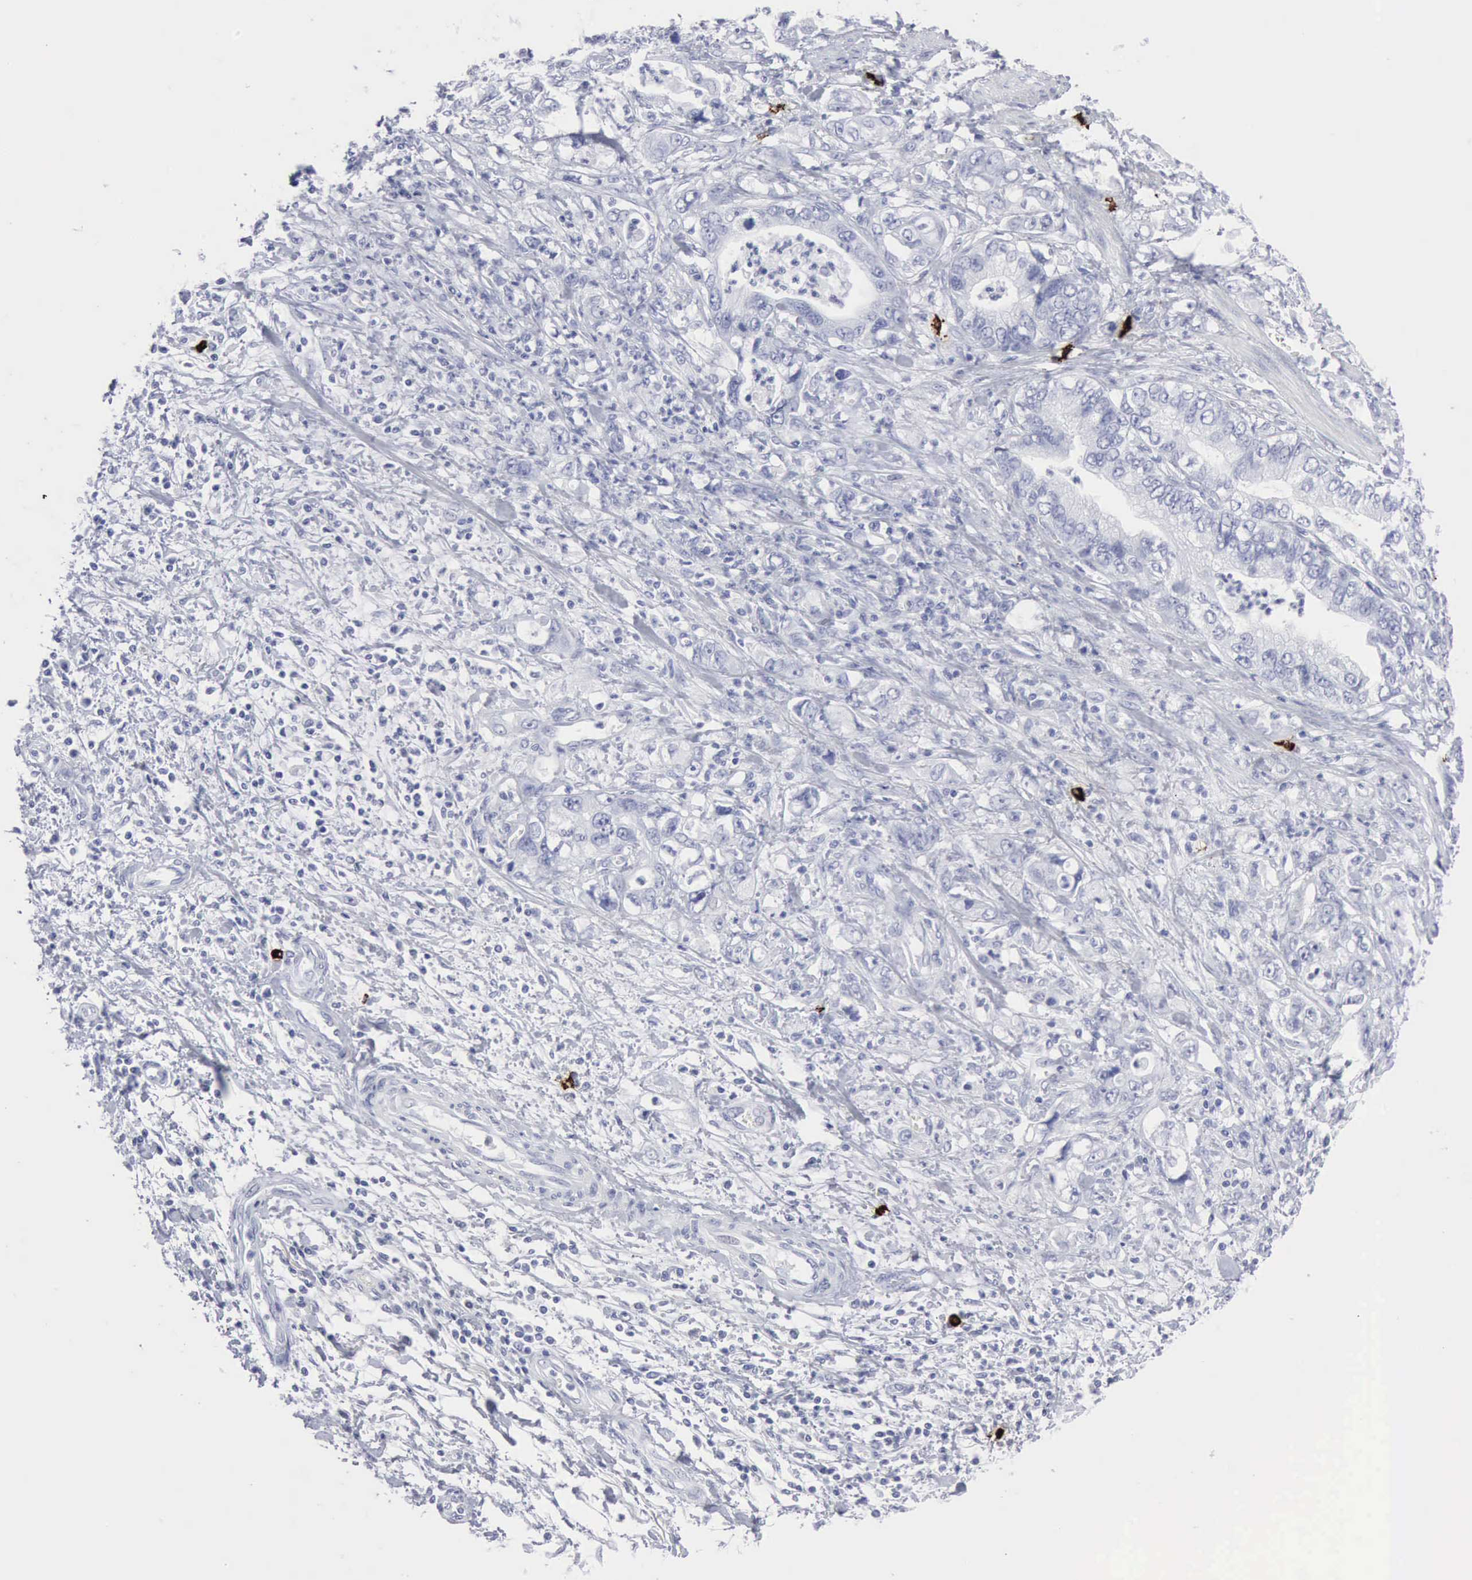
{"staining": {"intensity": "negative", "quantity": "none", "location": "none"}, "tissue": "stomach cancer", "cell_type": "Tumor cells", "image_type": "cancer", "snomed": [{"axis": "morphology", "description": "Adenocarcinoma, NOS"}, {"axis": "topography", "description": "Pancreas"}, {"axis": "topography", "description": "Stomach, upper"}], "caption": "DAB (3,3'-diaminobenzidine) immunohistochemical staining of stomach cancer exhibits no significant staining in tumor cells. The staining was performed using DAB to visualize the protein expression in brown, while the nuclei were stained in blue with hematoxylin (Magnification: 20x).", "gene": "CMA1", "patient": {"sex": "male", "age": 77}}